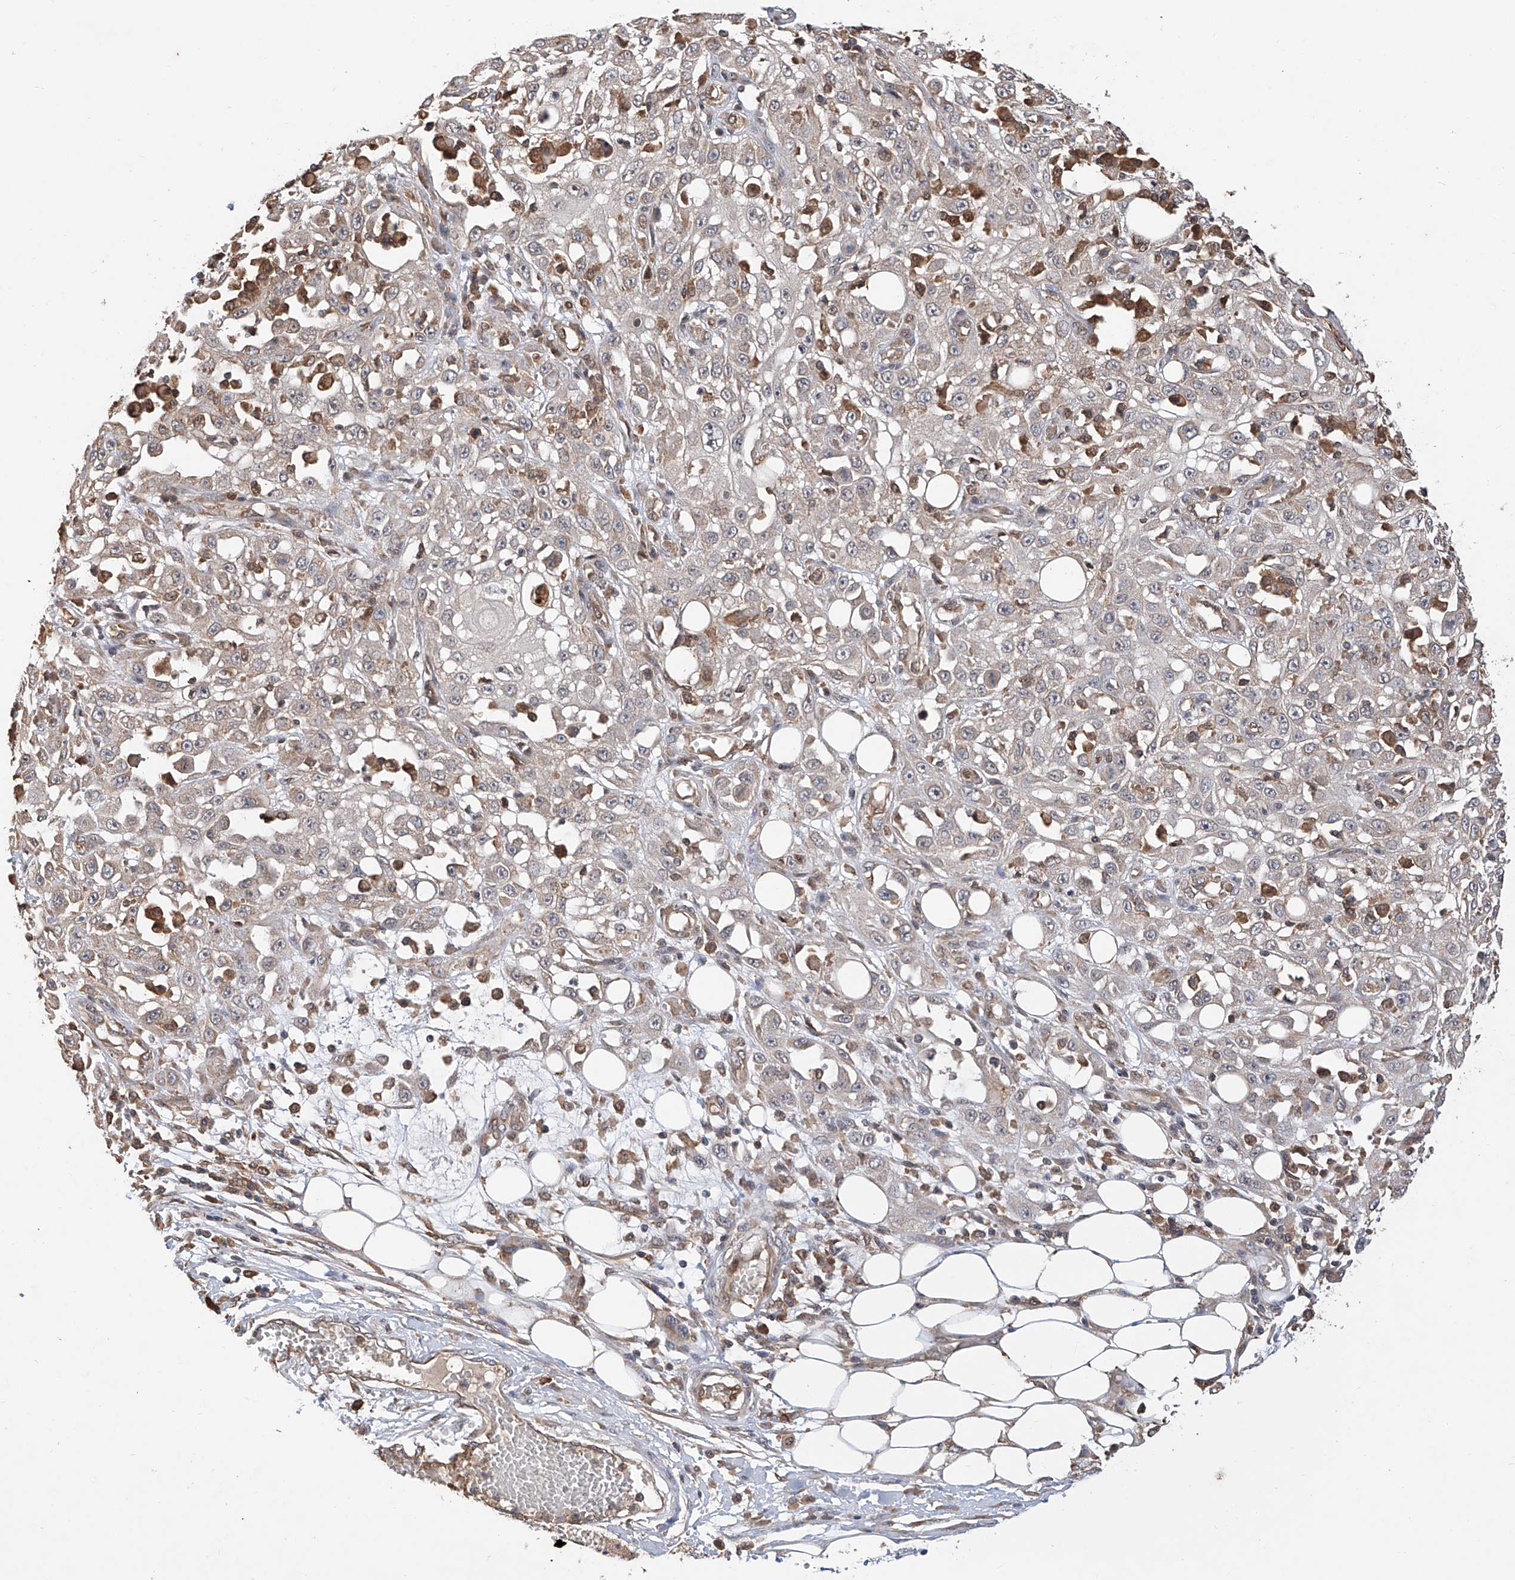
{"staining": {"intensity": "moderate", "quantity": "<25%", "location": "cytoplasmic/membranous"}, "tissue": "skin cancer", "cell_type": "Tumor cells", "image_type": "cancer", "snomed": [{"axis": "morphology", "description": "Squamous cell carcinoma, NOS"}, {"axis": "morphology", "description": "Squamous cell carcinoma, metastatic, NOS"}, {"axis": "topography", "description": "Skin"}, {"axis": "topography", "description": "Lymph node"}], "caption": "Immunohistochemical staining of human metastatic squamous cell carcinoma (skin) demonstrates moderate cytoplasmic/membranous protein positivity in about <25% of tumor cells.", "gene": "RILPL2", "patient": {"sex": "male", "age": 75}}